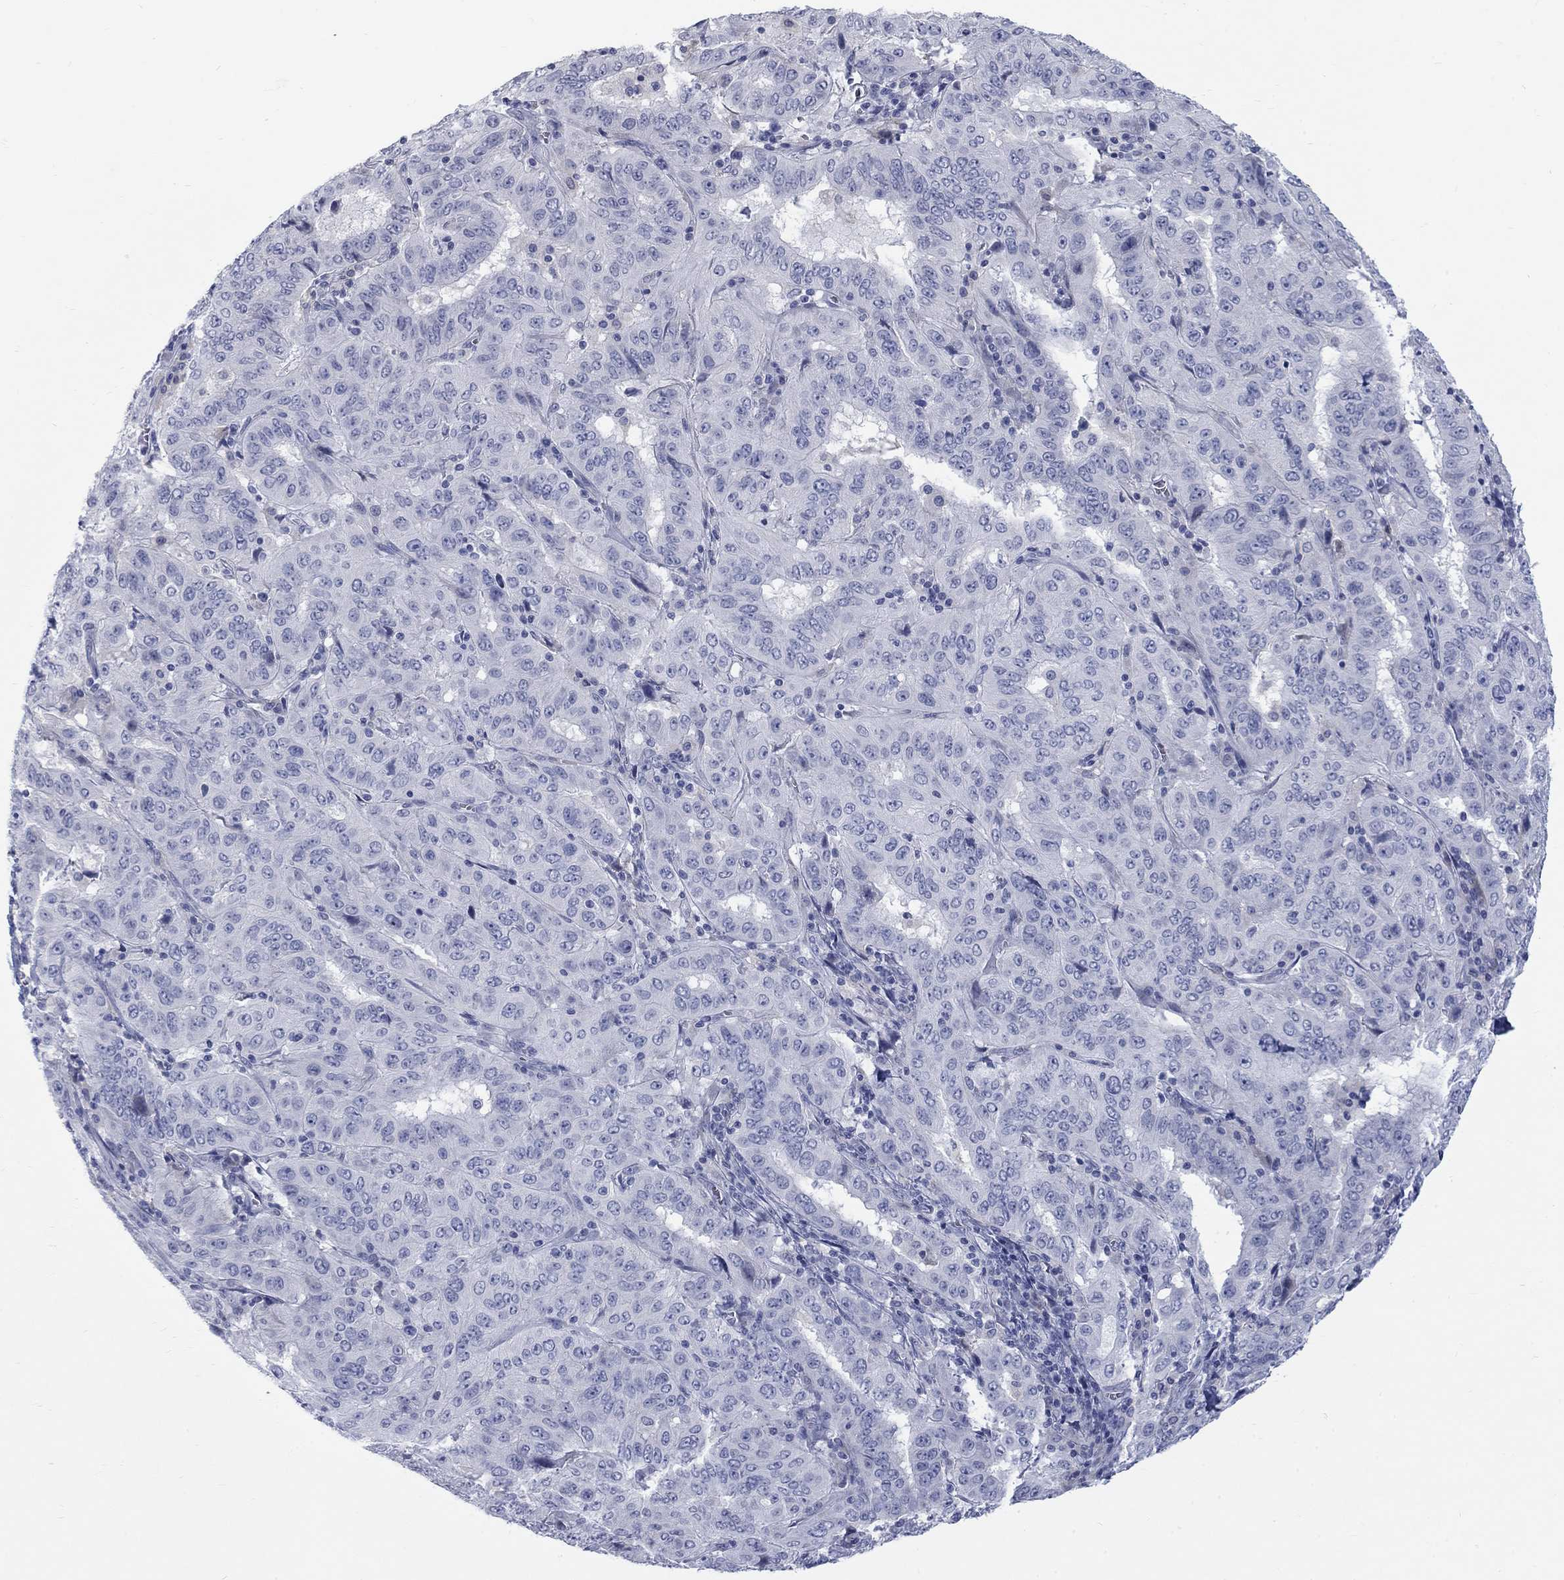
{"staining": {"intensity": "negative", "quantity": "none", "location": "none"}, "tissue": "pancreatic cancer", "cell_type": "Tumor cells", "image_type": "cancer", "snomed": [{"axis": "morphology", "description": "Adenocarcinoma, NOS"}, {"axis": "topography", "description": "Pancreas"}], "caption": "Pancreatic cancer stained for a protein using immunohistochemistry exhibits no expression tumor cells.", "gene": "RFTN2", "patient": {"sex": "male", "age": 63}}